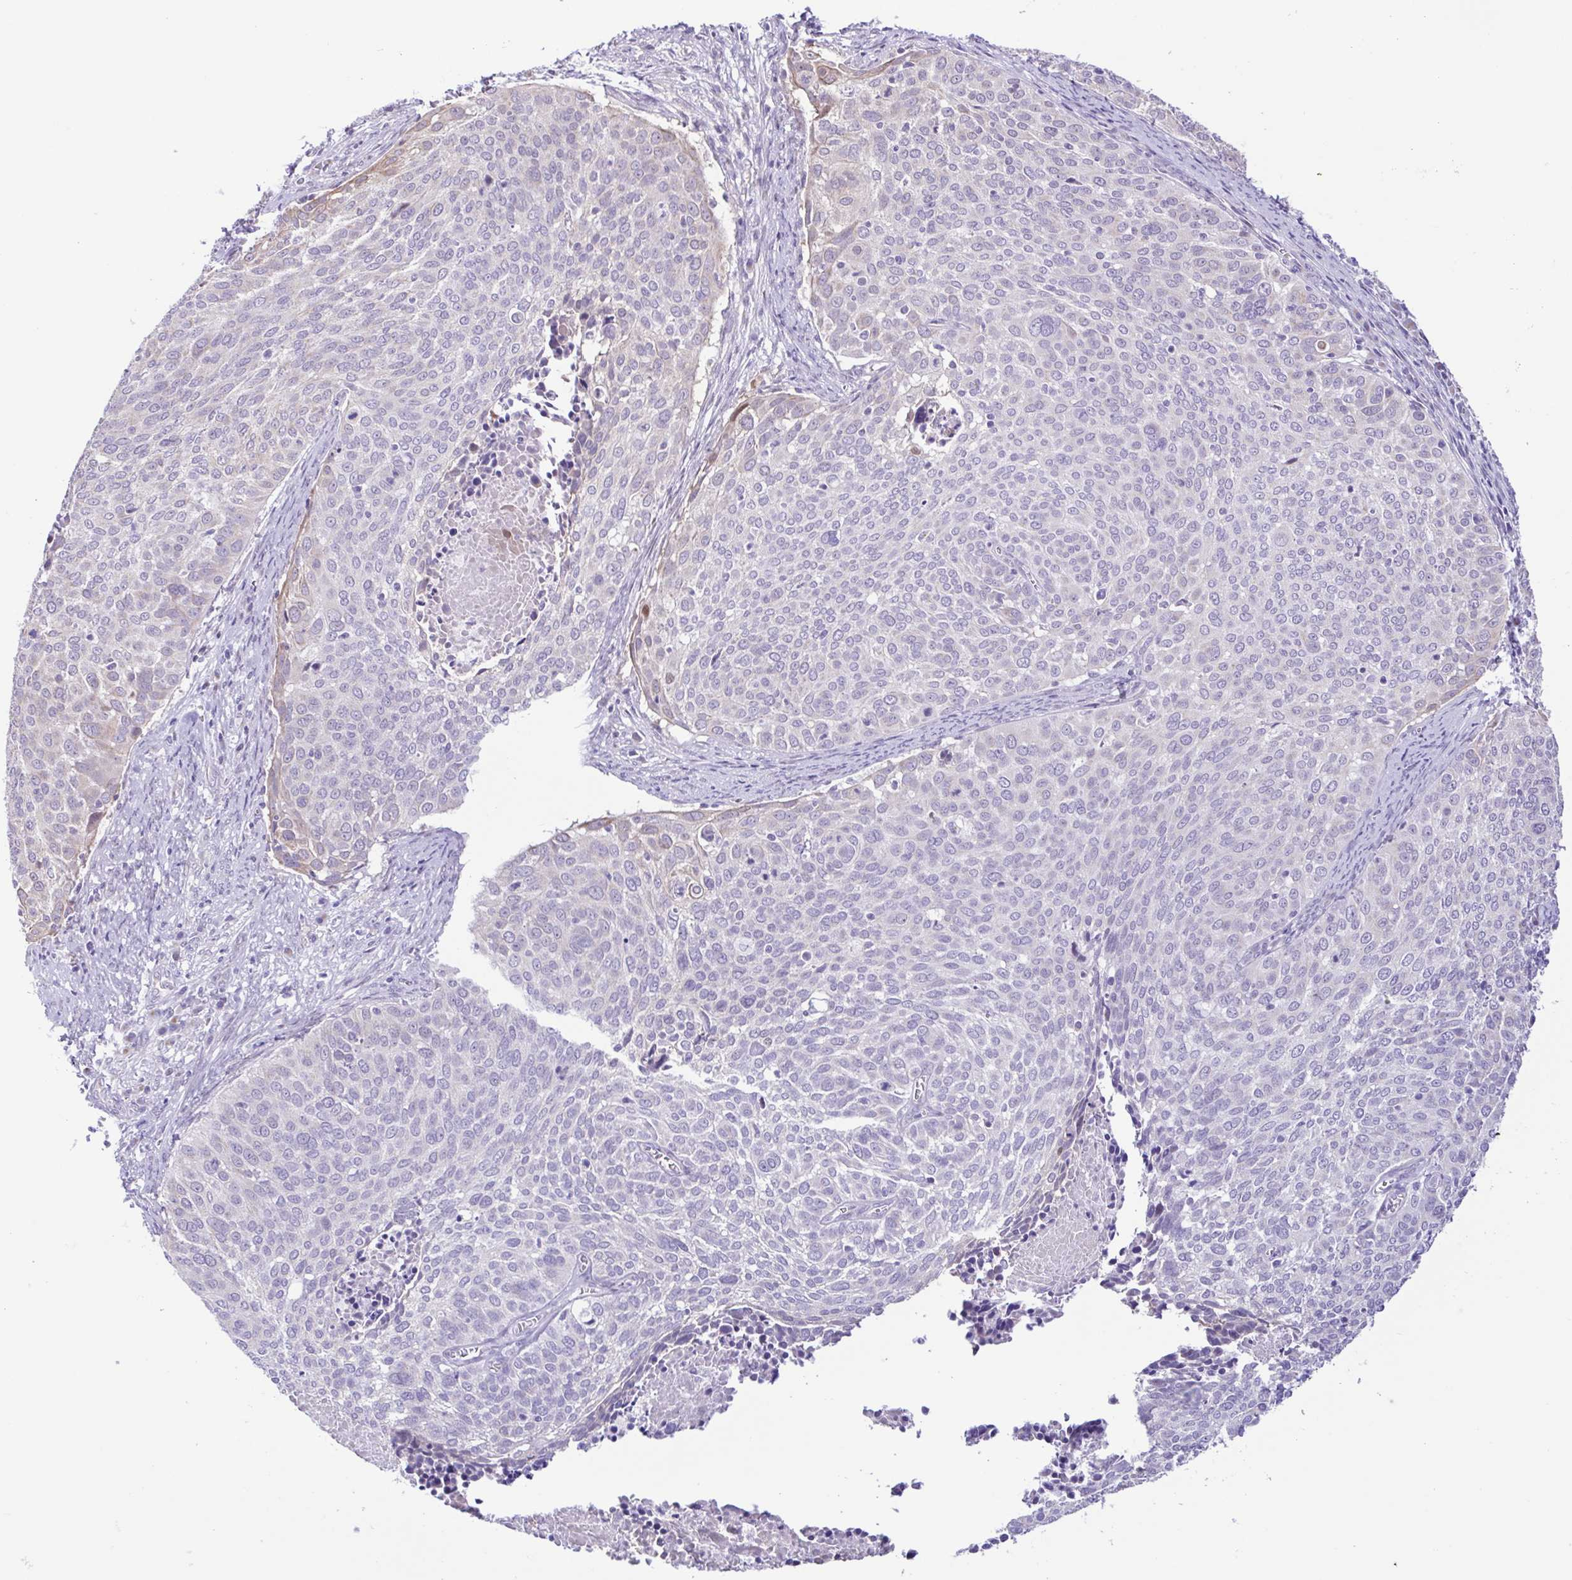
{"staining": {"intensity": "weak", "quantity": "25%-75%", "location": "cytoplasmic/membranous"}, "tissue": "cervical cancer", "cell_type": "Tumor cells", "image_type": "cancer", "snomed": [{"axis": "morphology", "description": "Squamous cell carcinoma, NOS"}, {"axis": "topography", "description": "Cervix"}], "caption": "Protein expression analysis of human cervical cancer reveals weak cytoplasmic/membranous staining in about 25%-75% of tumor cells.", "gene": "TGM3", "patient": {"sex": "female", "age": 39}}